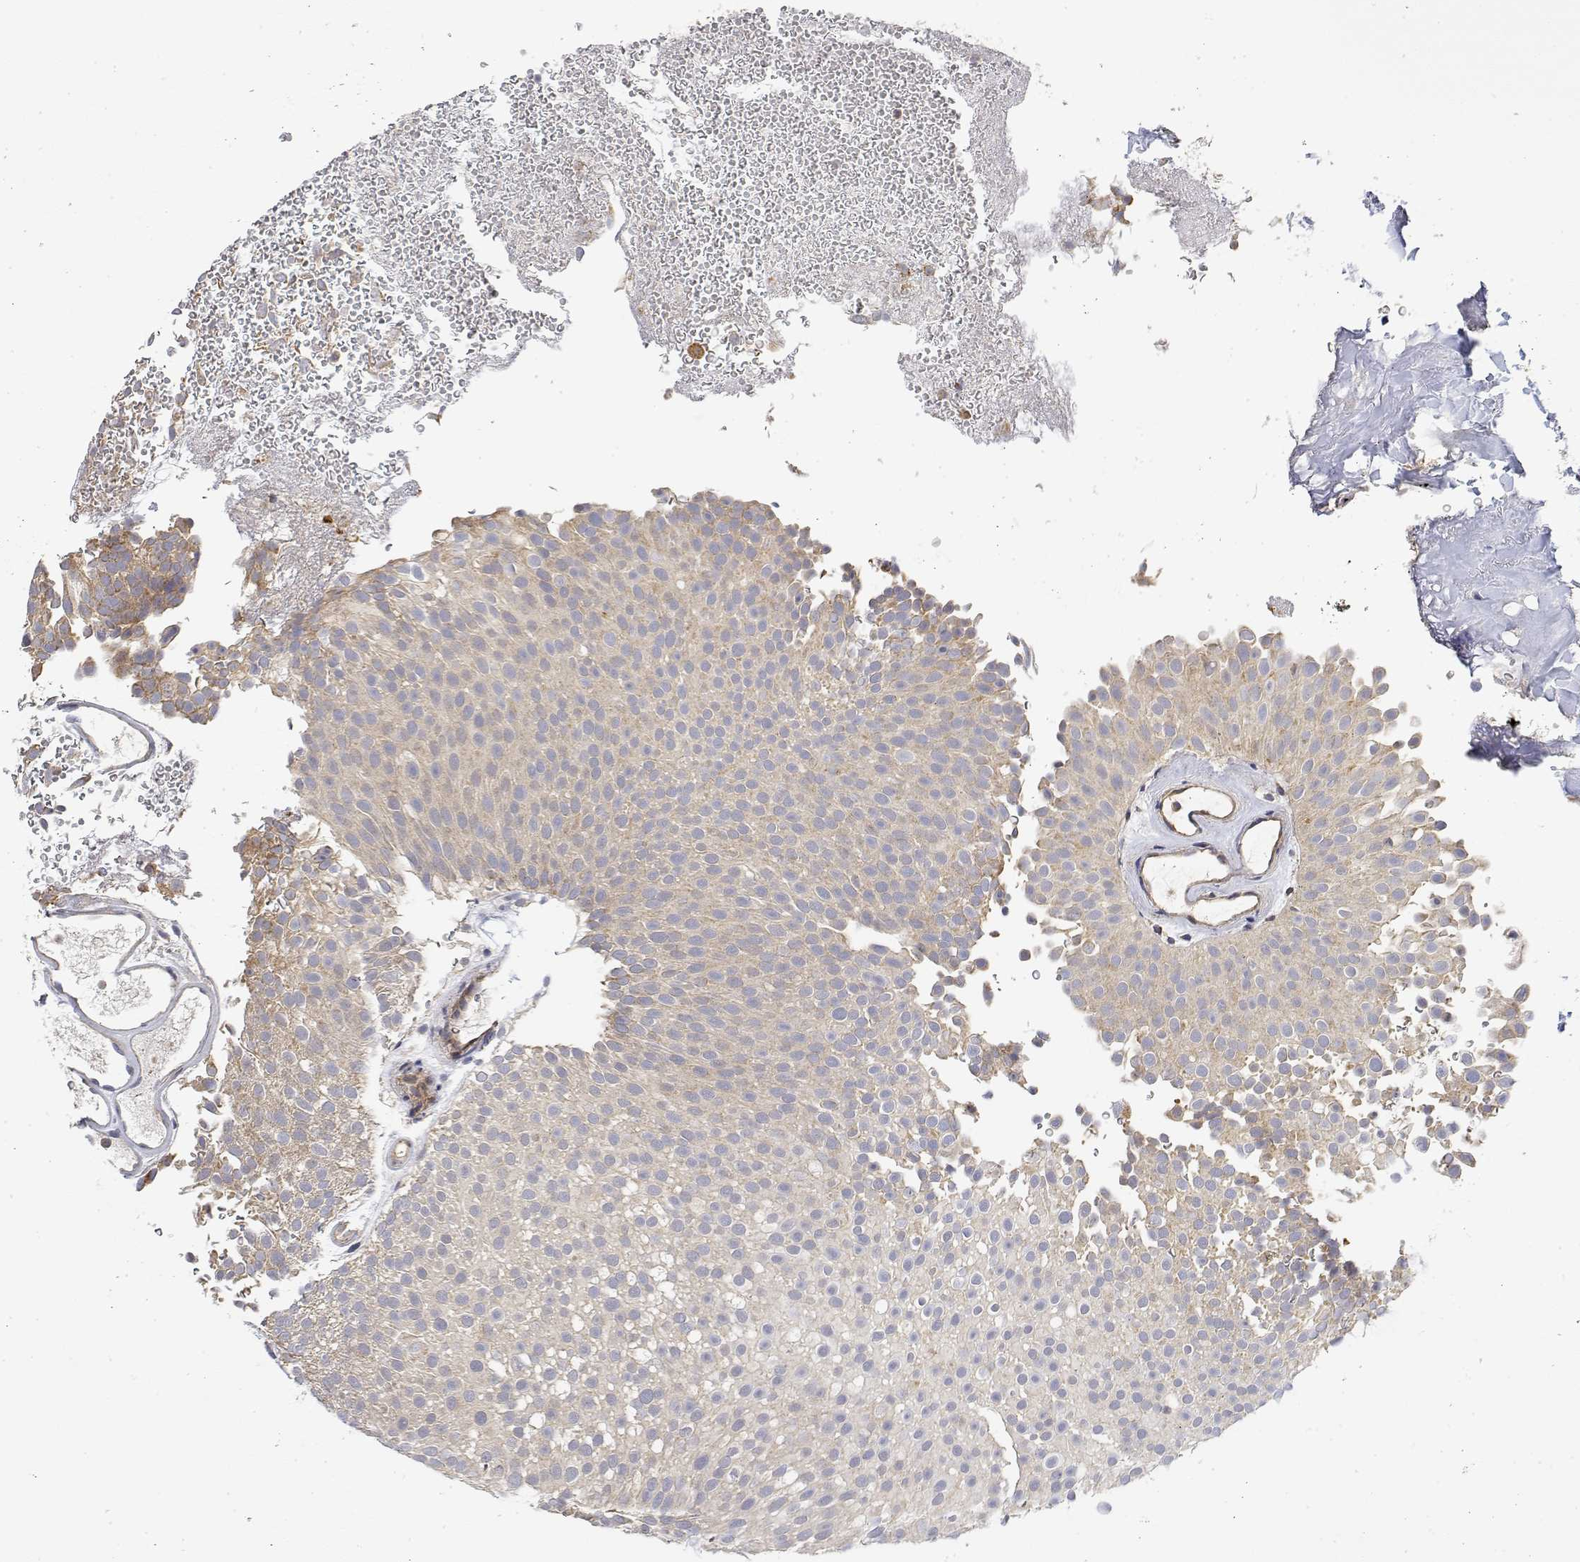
{"staining": {"intensity": "moderate", "quantity": "<25%", "location": "cytoplasmic/membranous"}, "tissue": "urothelial cancer", "cell_type": "Tumor cells", "image_type": "cancer", "snomed": [{"axis": "morphology", "description": "Urothelial carcinoma, Low grade"}, {"axis": "topography", "description": "Urinary bladder"}], "caption": "Urothelial cancer was stained to show a protein in brown. There is low levels of moderate cytoplasmic/membranous staining in about <25% of tumor cells.", "gene": "LONRF3", "patient": {"sex": "male", "age": 78}}